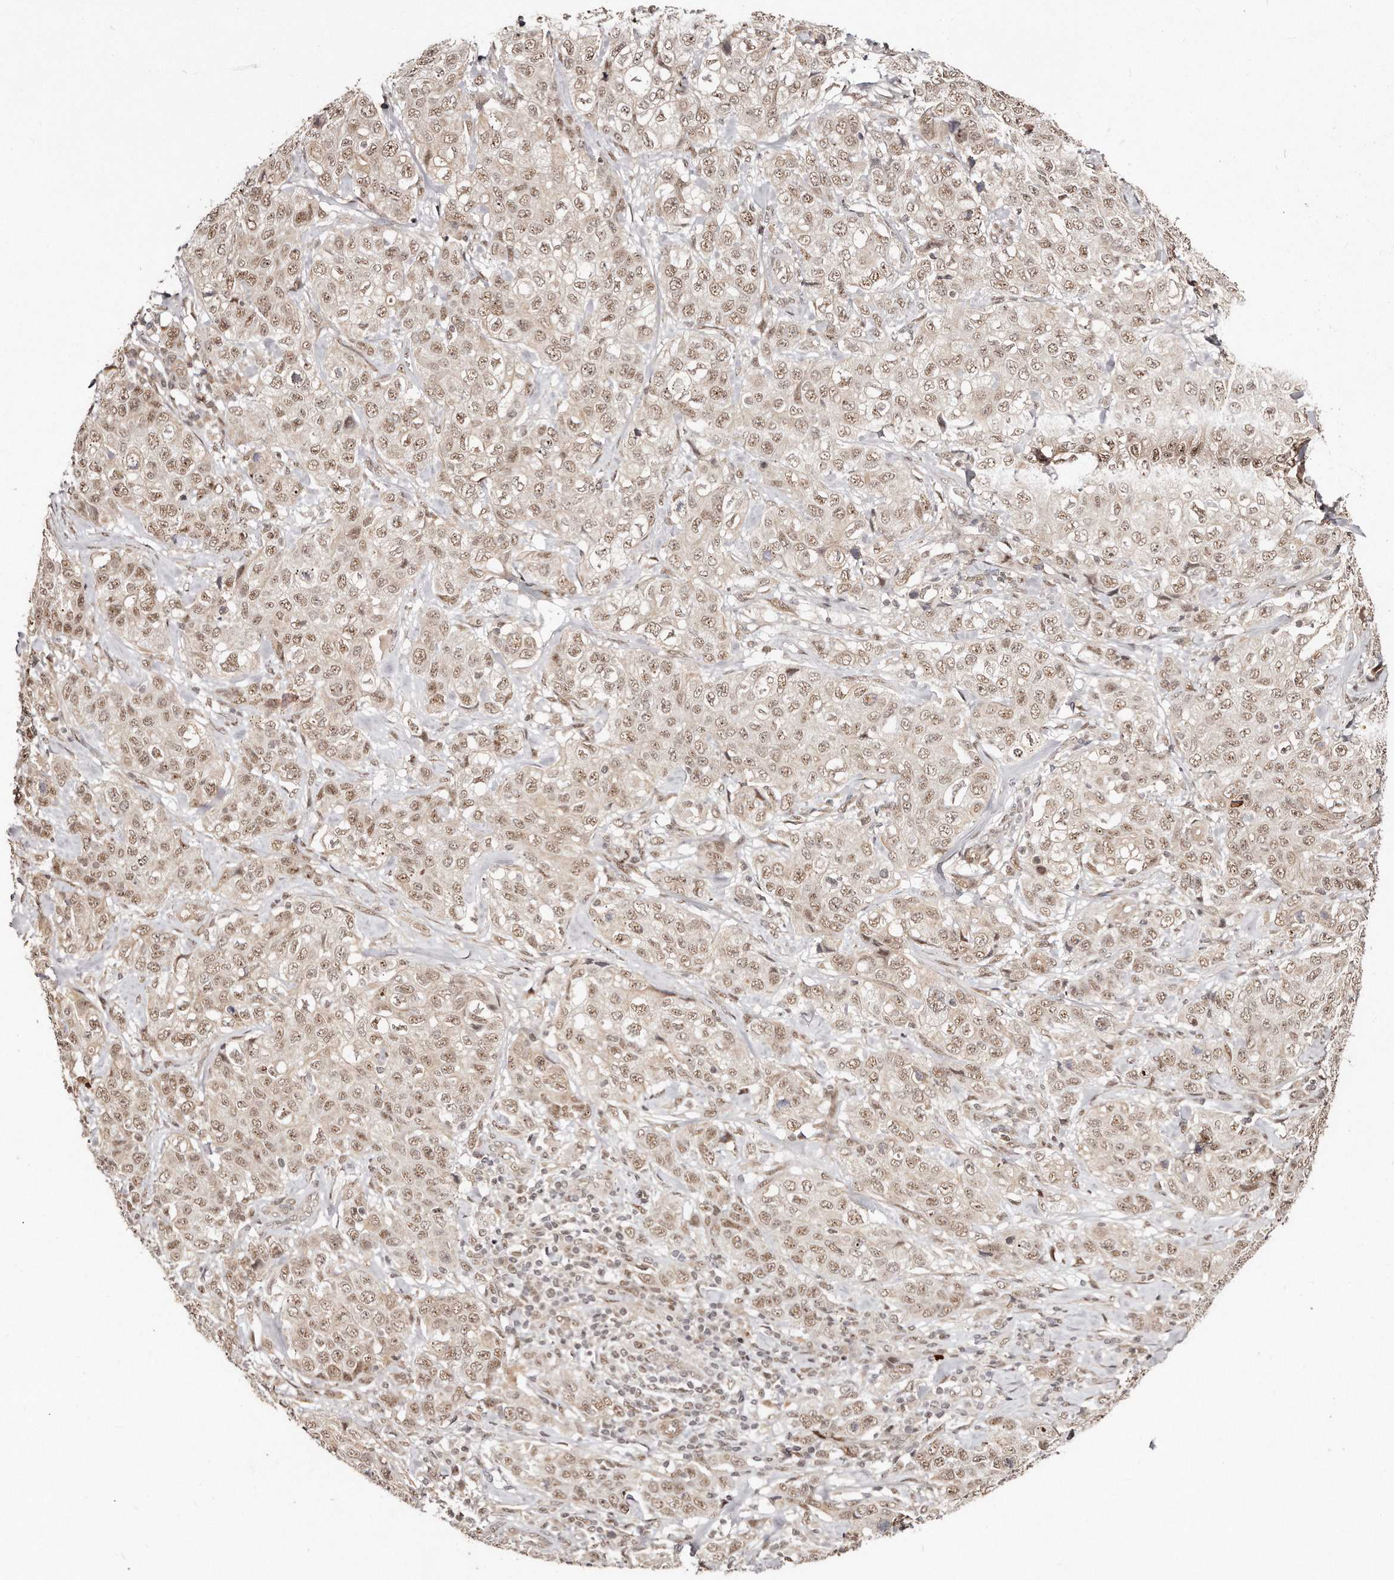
{"staining": {"intensity": "weak", "quantity": ">75%", "location": "cytoplasmic/membranous,nuclear"}, "tissue": "stomach cancer", "cell_type": "Tumor cells", "image_type": "cancer", "snomed": [{"axis": "morphology", "description": "Adenocarcinoma, NOS"}, {"axis": "topography", "description": "Stomach"}], "caption": "IHC micrograph of human stomach cancer stained for a protein (brown), which displays low levels of weak cytoplasmic/membranous and nuclear positivity in about >75% of tumor cells.", "gene": "SOX4", "patient": {"sex": "male", "age": 48}}